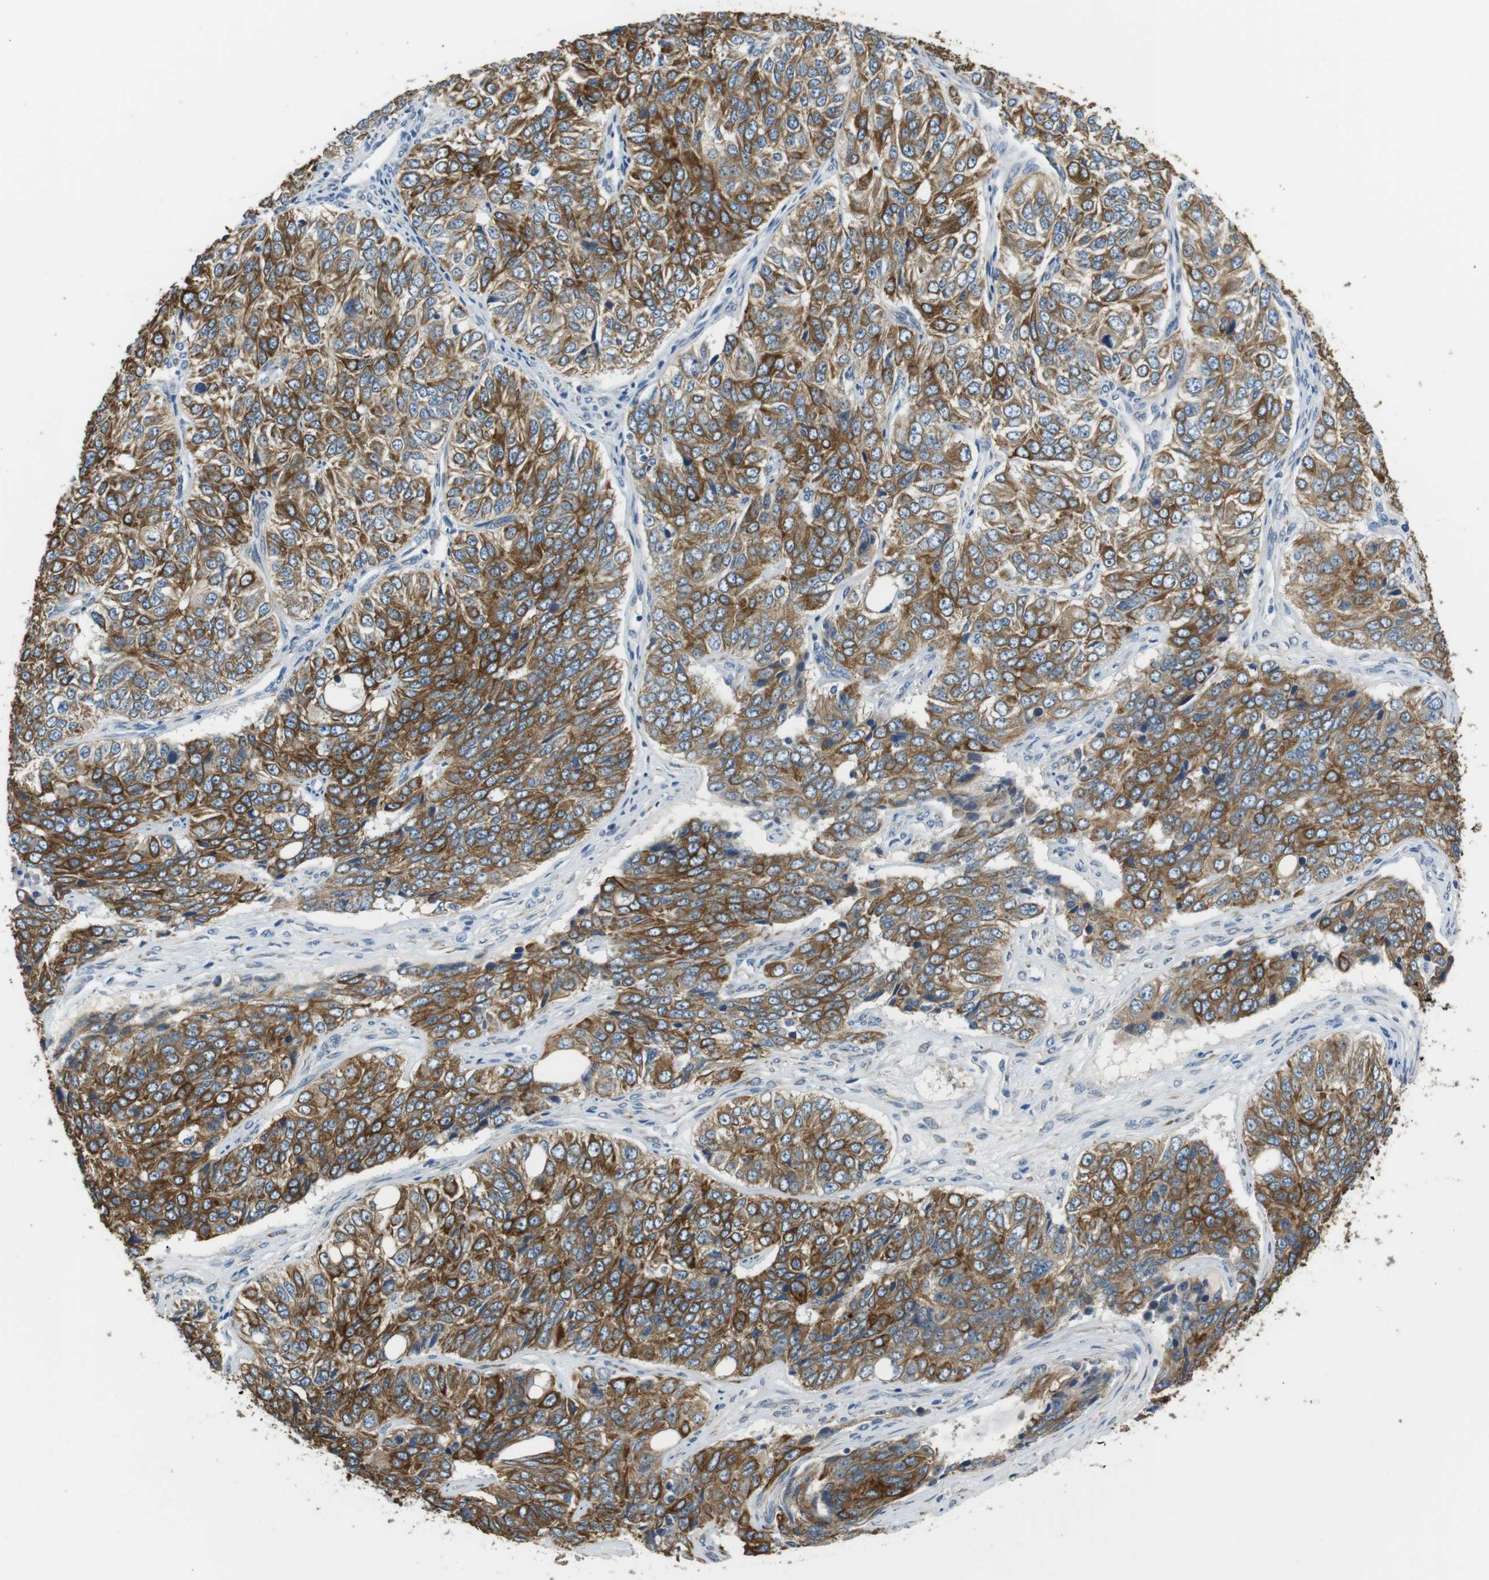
{"staining": {"intensity": "moderate", "quantity": ">75%", "location": "cytoplasmic/membranous"}, "tissue": "ovarian cancer", "cell_type": "Tumor cells", "image_type": "cancer", "snomed": [{"axis": "morphology", "description": "Carcinoma, endometroid"}, {"axis": "topography", "description": "Ovary"}], "caption": "Protein staining of ovarian endometroid carcinoma tissue exhibits moderate cytoplasmic/membranous positivity in approximately >75% of tumor cells. (brown staining indicates protein expression, while blue staining denotes nuclei).", "gene": "UNC5CL", "patient": {"sex": "female", "age": 51}}